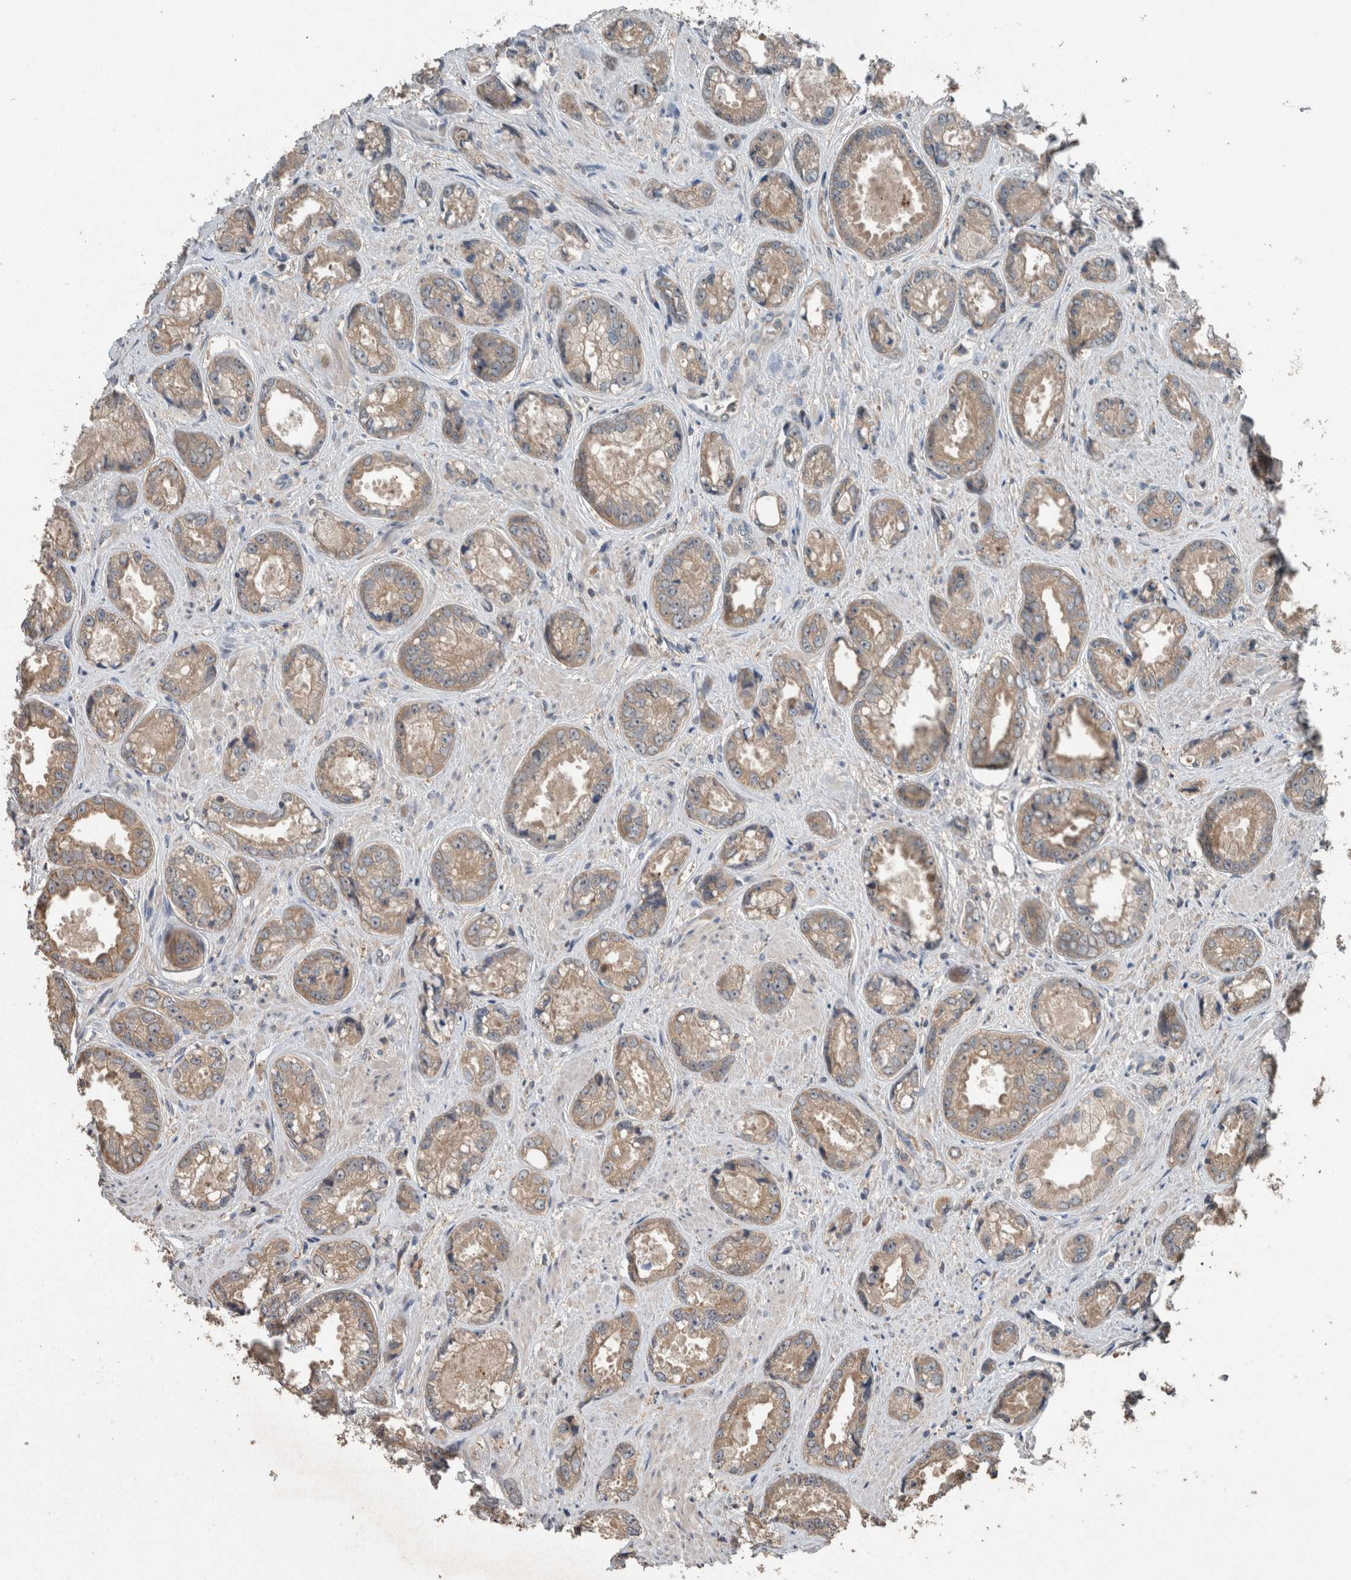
{"staining": {"intensity": "weak", "quantity": ">75%", "location": "cytoplasmic/membranous"}, "tissue": "prostate cancer", "cell_type": "Tumor cells", "image_type": "cancer", "snomed": [{"axis": "morphology", "description": "Adenocarcinoma, High grade"}, {"axis": "topography", "description": "Prostate"}], "caption": "Immunohistochemistry (DAB) staining of human prostate adenocarcinoma (high-grade) reveals weak cytoplasmic/membranous protein staining in approximately >75% of tumor cells.", "gene": "KNTC1", "patient": {"sex": "male", "age": 61}}